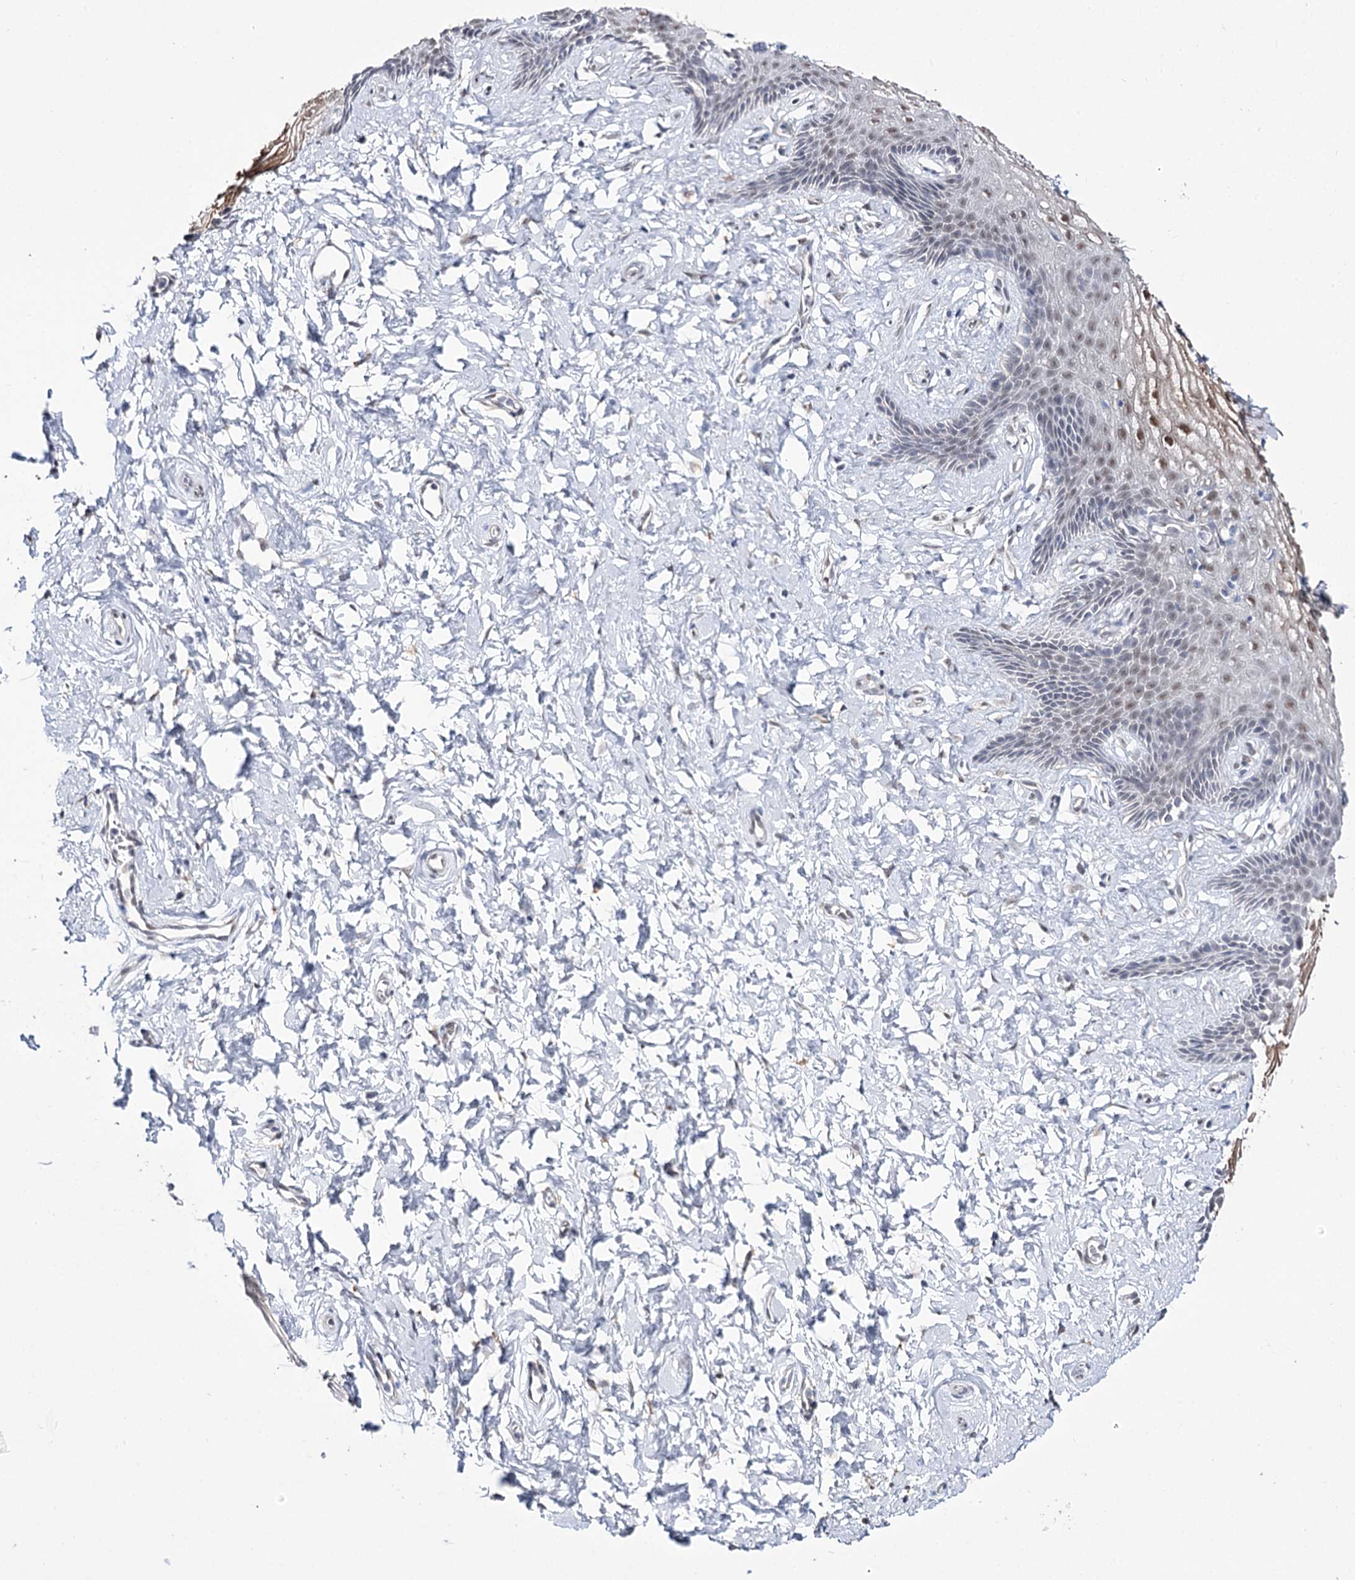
{"staining": {"intensity": "moderate", "quantity": "<25%", "location": "cytoplasmic/membranous,nuclear"}, "tissue": "vagina", "cell_type": "Squamous epithelial cells", "image_type": "normal", "snomed": [{"axis": "morphology", "description": "Normal tissue, NOS"}, {"axis": "topography", "description": "Vagina"}, {"axis": "topography", "description": "Cervix"}], "caption": "Immunohistochemical staining of benign vagina demonstrates <25% levels of moderate cytoplasmic/membranous,nuclear protein positivity in about <25% of squamous epithelial cells. (DAB IHC with brightfield microscopy, high magnification).", "gene": "VGLL4", "patient": {"sex": "female", "age": 40}}